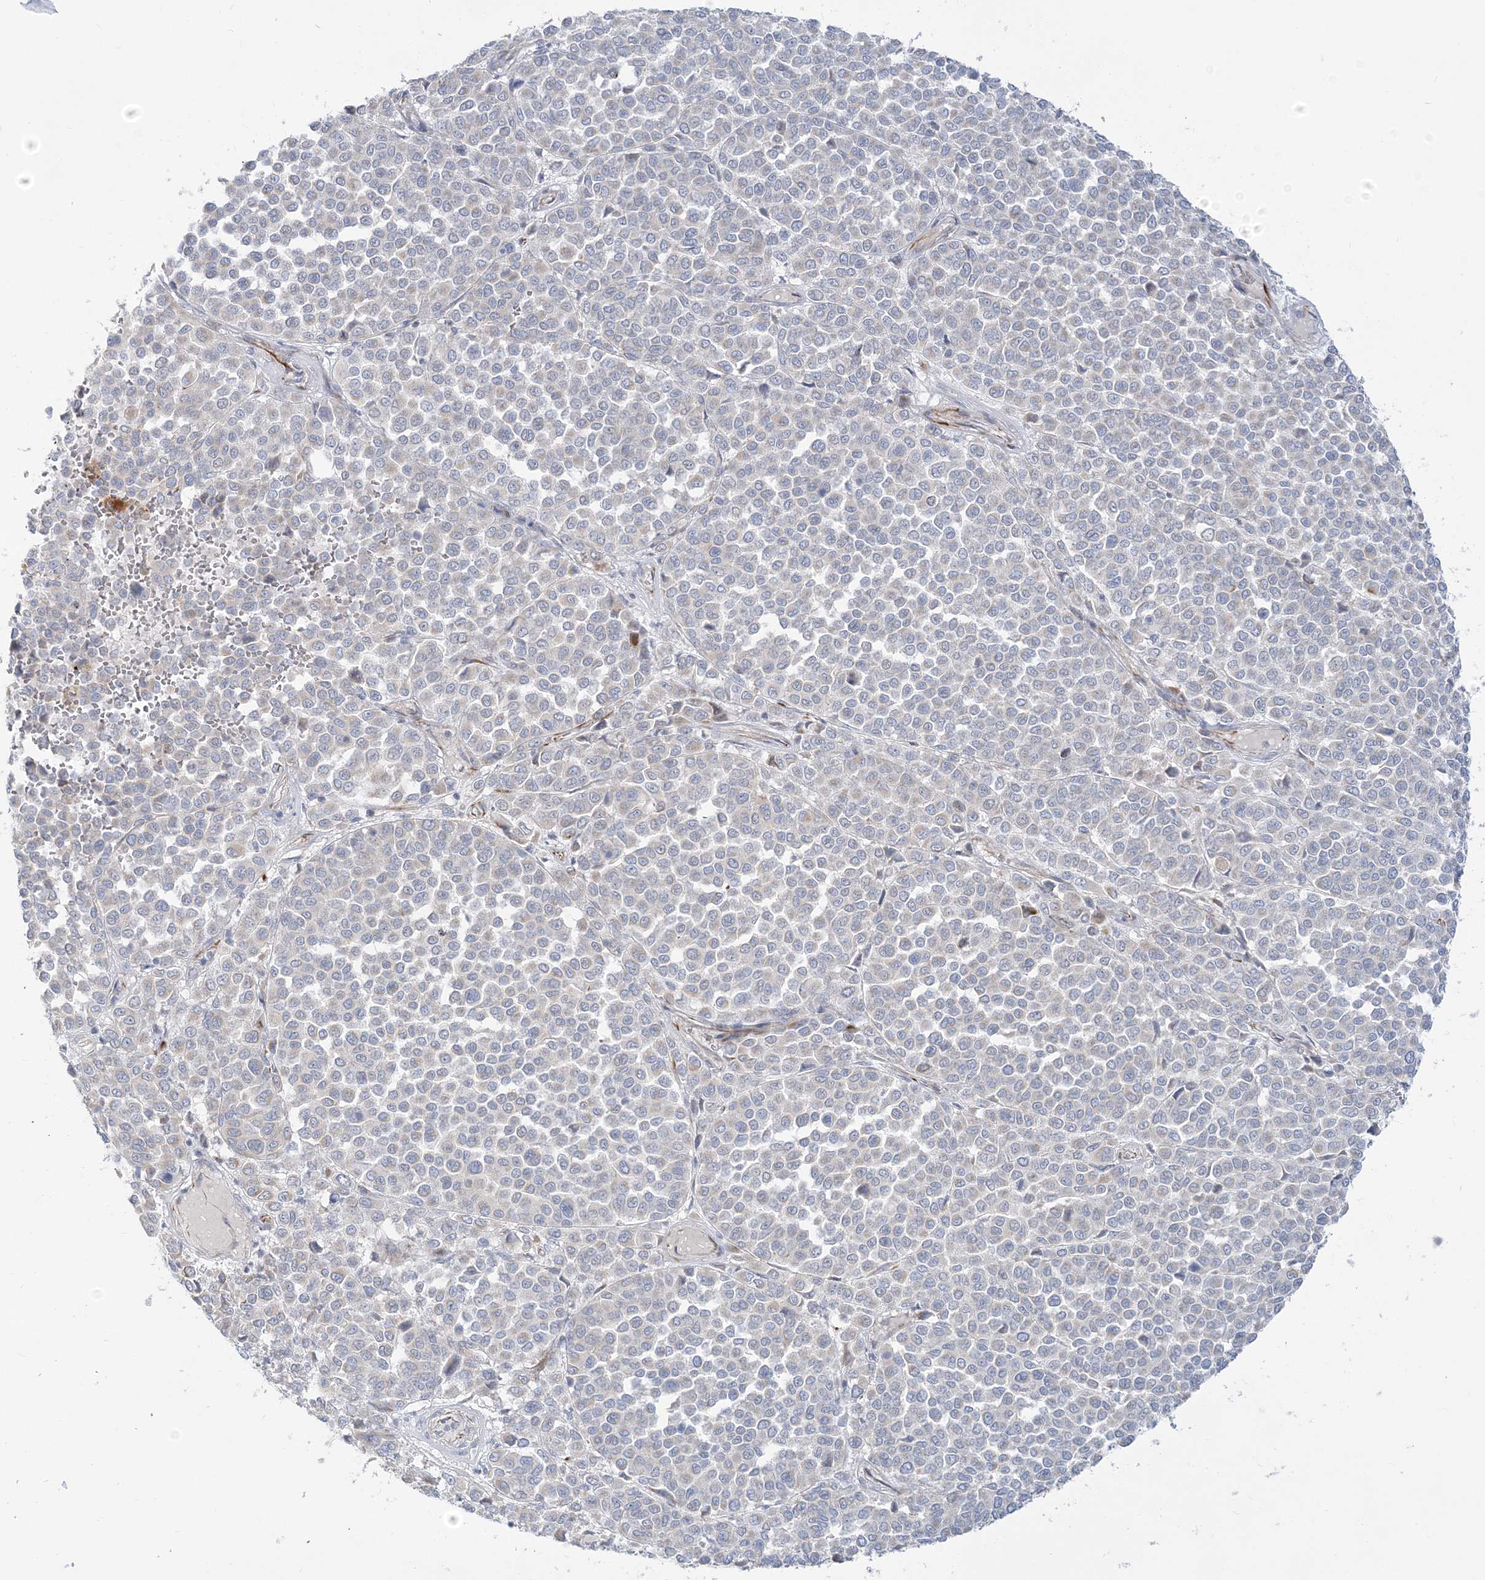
{"staining": {"intensity": "negative", "quantity": "none", "location": "none"}, "tissue": "melanoma", "cell_type": "Tumor cells", "image_type": "cancer", "snomed": [{"axis": "morphology", "description": "Malignant melanoma, Metastatic site"}, {"axis": "topography", "description": "Pancreas"}], "caption": "Immunohistochemistry (IHC) histopathology image of human melanoma stained for a protein (brown), which displays no positivity in tumor cells.", "gene": "GPAT2", "patient": {"sex": "female", "age": 30}}